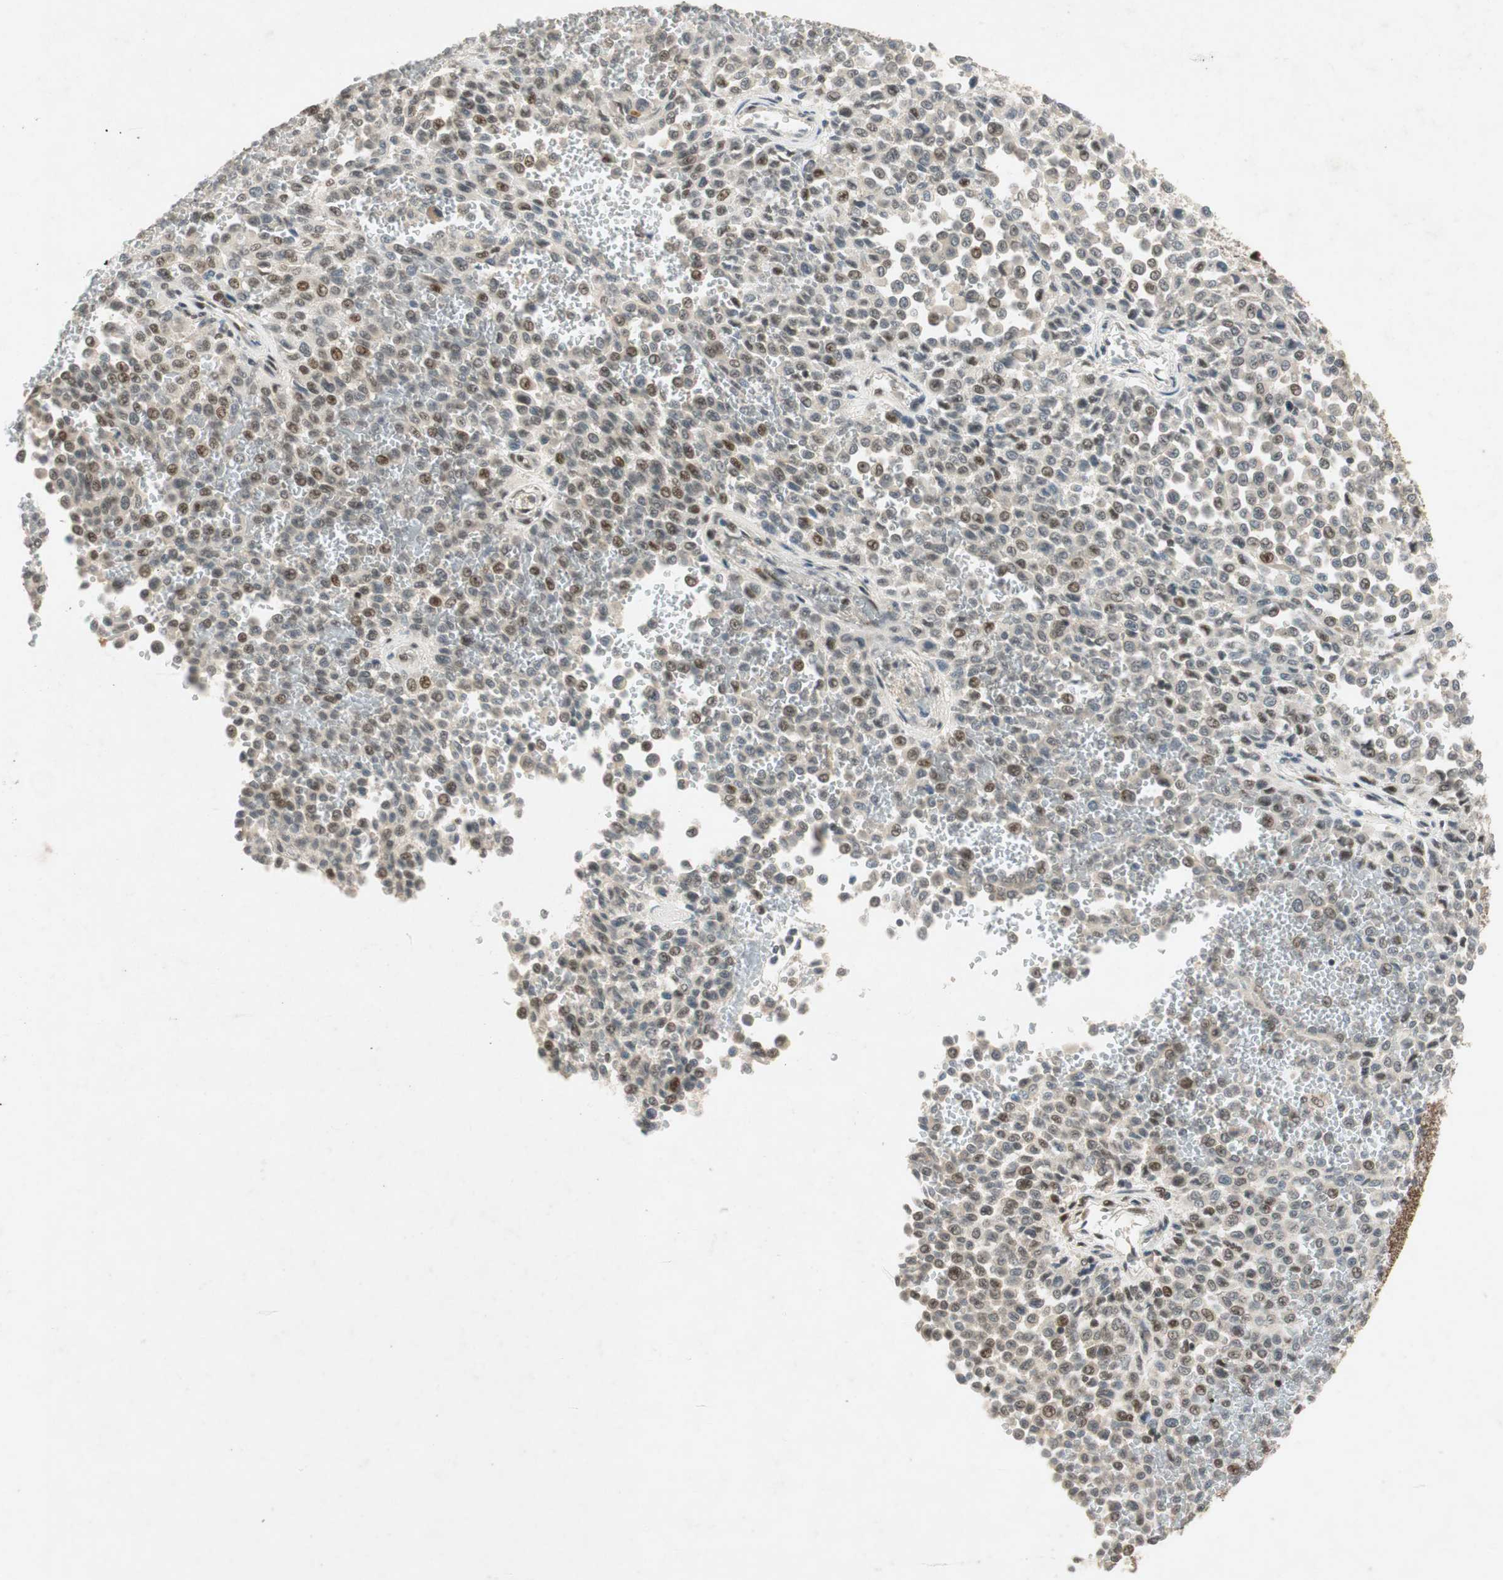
{"staining": {"intensity": "moderate", "quantity": "<25%", "location": "nuclear"}, "tissue": "melanoma", "cell_type": "Tumor cells", "image_type": "cancer", "snomed": [{"axis": "morphology", "description": "Malignant melanoma, Metastatic site"}, {"axis": "topography", "description": "Pancreas"}], "caption": "Immunohistochemistry histopathology image of malignant melanoma (metastatic site) stained for a protein (brown), which displays low levels of moderate nuclear positivity in about <25% of tumor cells.", "gene": "NCBP3", "patient": {"sex": "female", "age": 30}}